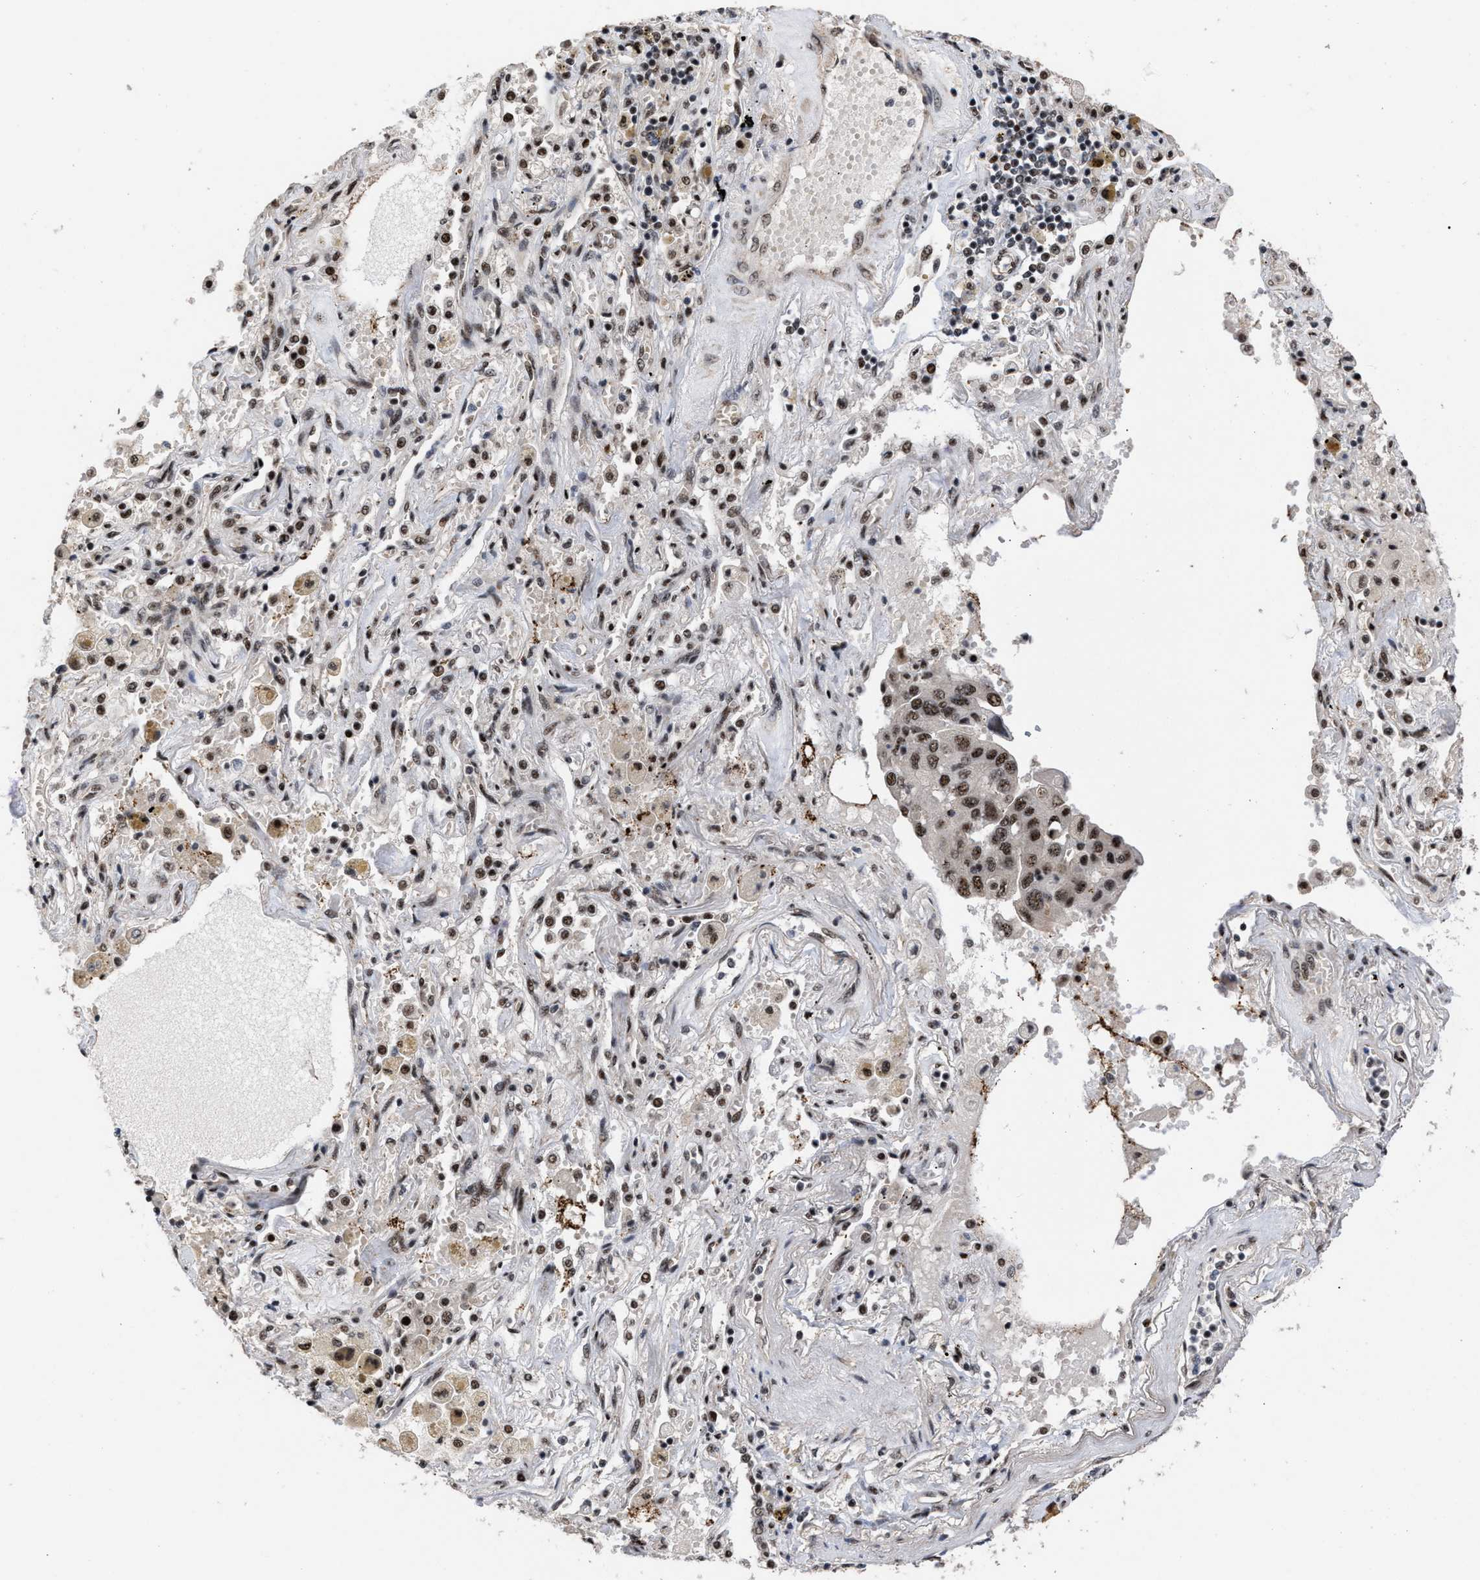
{"staining": {"intensity": "strong", "quantity": ">75%", "location": "nuclear"}, "tissue": "lung cancer", "cell_type": "Tumor cells", "image_type": "cancer", "snomed": [{"axis": "morphology", "description": "Adenocarcinoma, NOS"}, {"axis": "topography", "description": "Lung"}], "caption": "Adenocarcinoma (lung) stained with a protein marker displays strong staining in tumor cells.", "gene": "EIF4A3", "patient": {"sex": "female", "age": 65}}